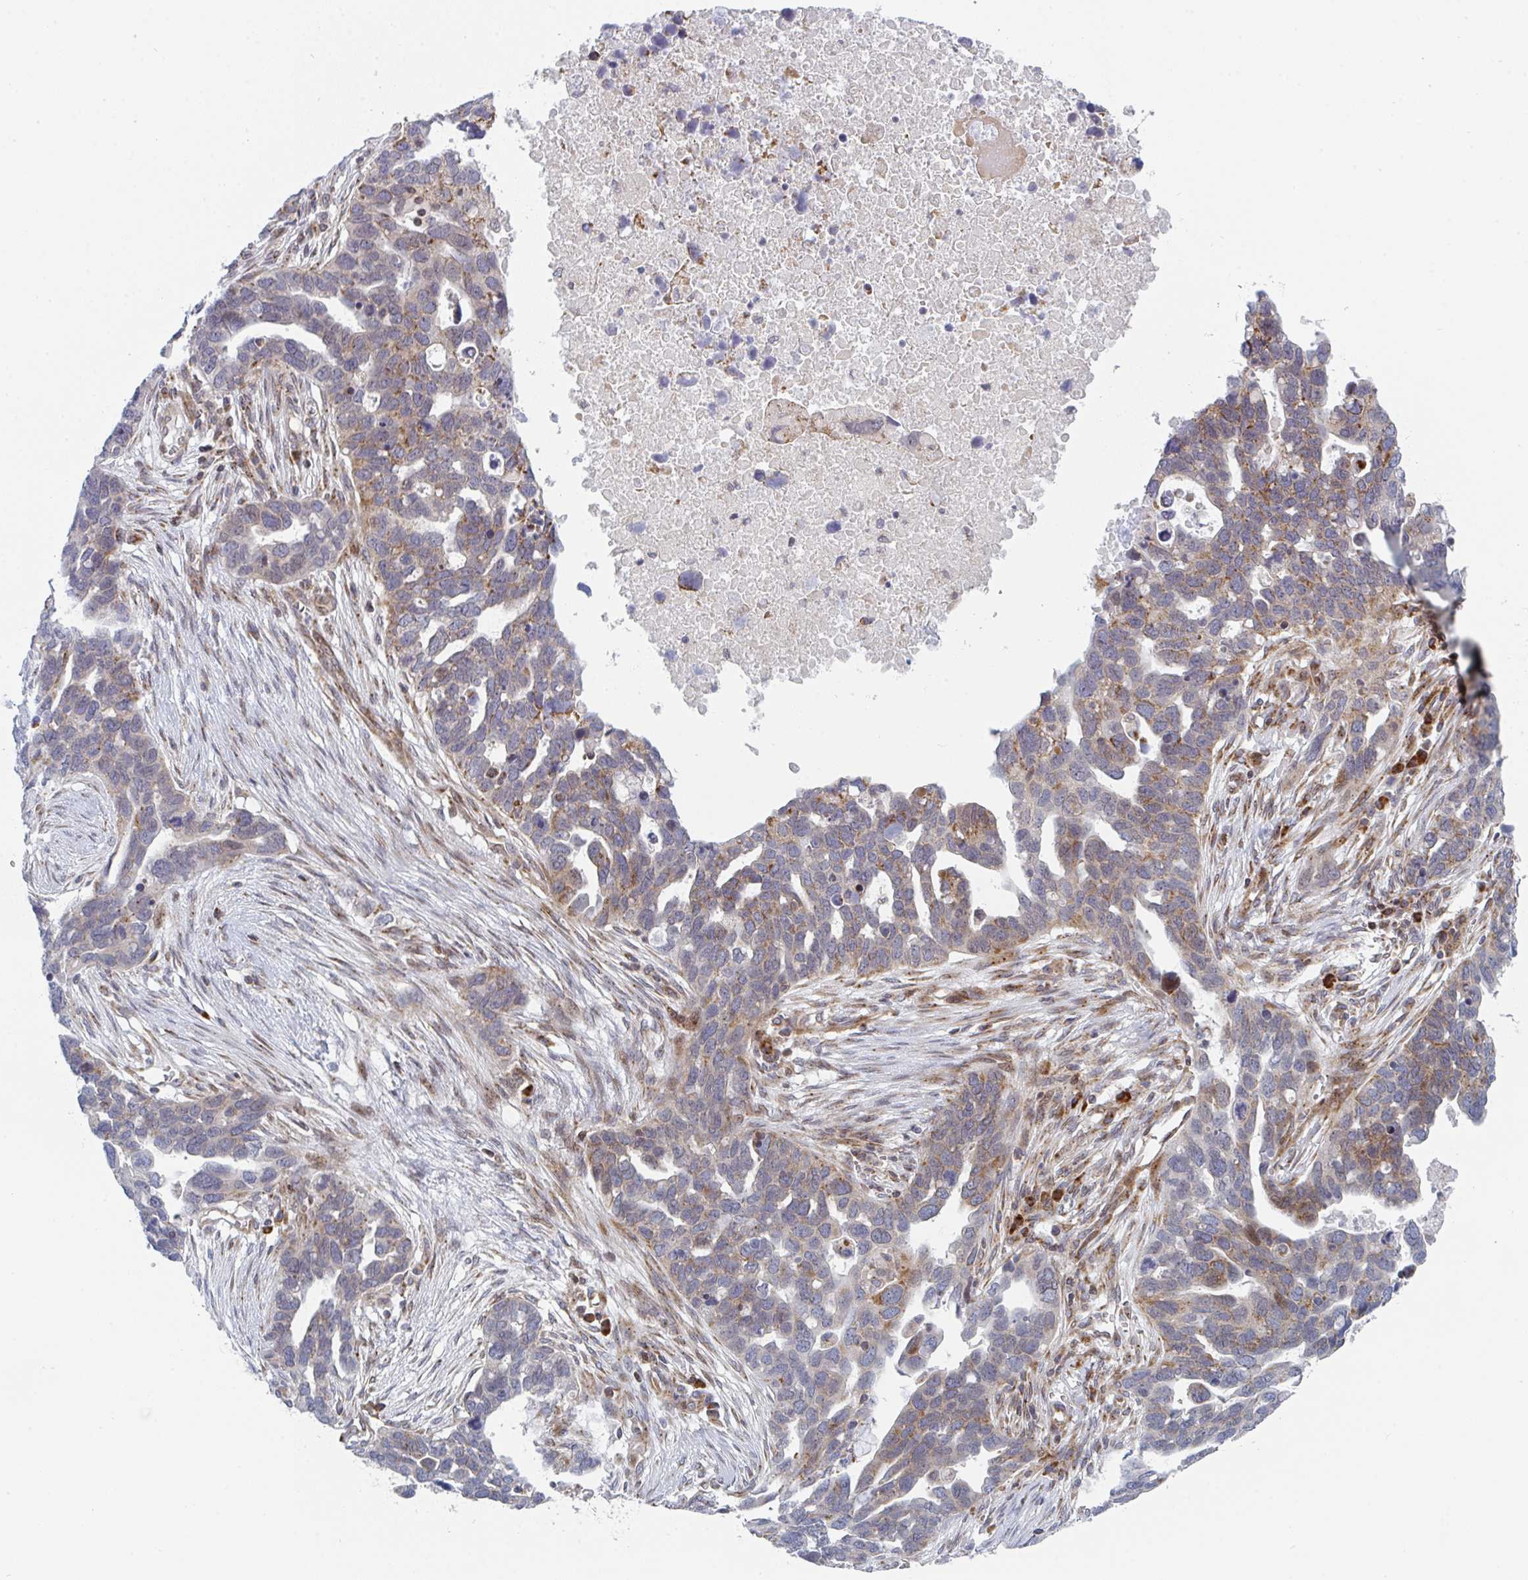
{"staining": {"intensity": "weak", "quantity": "25%-75%", "location": "cytoplasmic/membranous"}, "tissue": "ovarian cancer", "cell_type": "Tumor cells", "image_type": "cancer", "snomed": [{"axis": "morphology", "description": "Cystadenocarcinoma, serous, NOS"}, {"axis": "topography", "description": "Ovary"}], "caption": "Protein staining by immunohistochemistry (IHC) exhibits weak cytoplasmic/membranous expression in about 25%-75% of tumor cells in serous cystadenocarcinoma (ovarian). (Brightfield microscopy of DAB IHC at high magnification).", "gene": "PRKCH", "patient": {"sex": "female", "age": 54}}